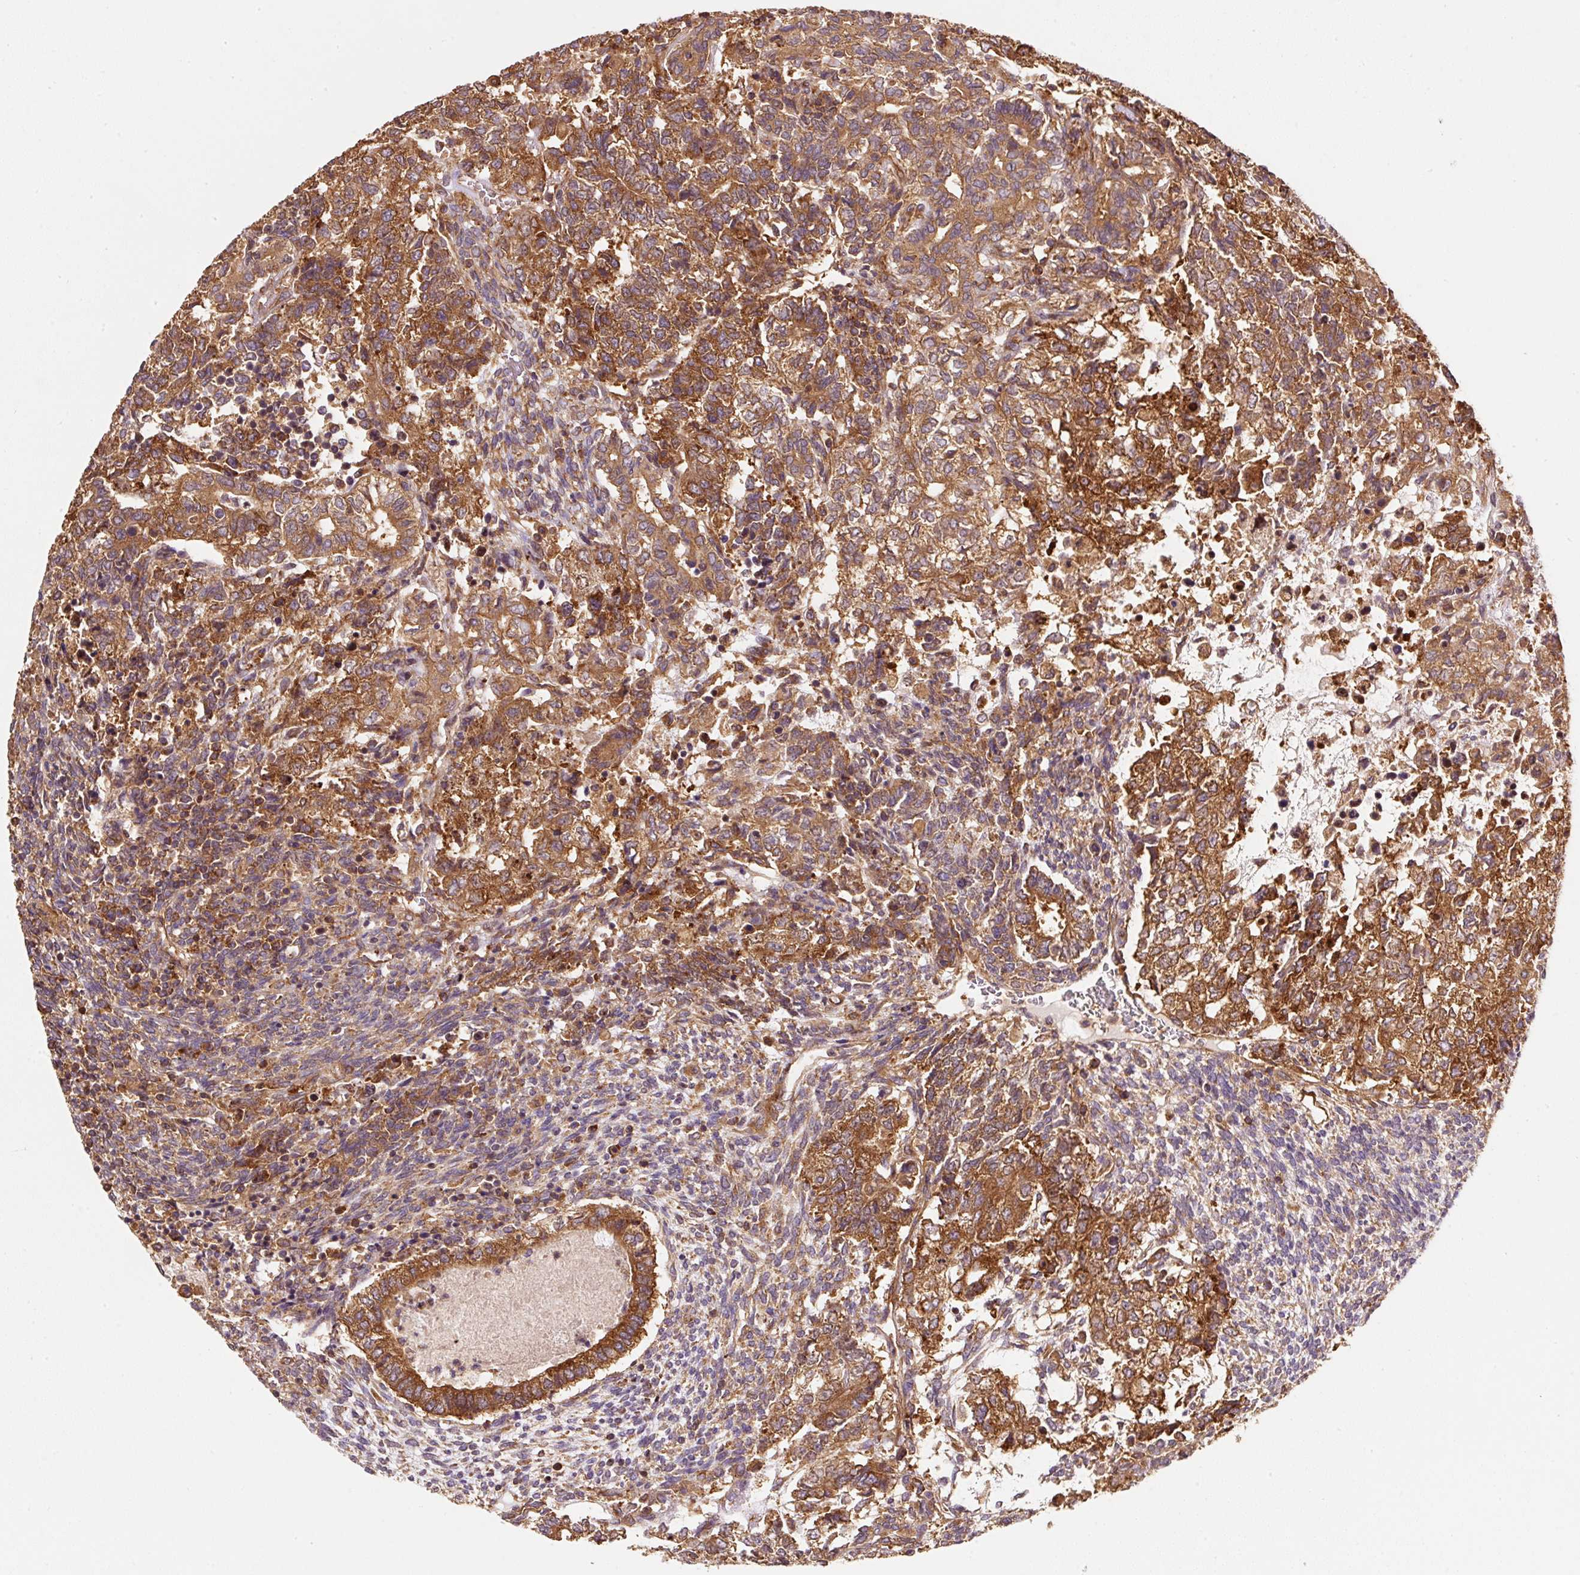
{"staining": {"intensity": "strong", "quantity": ">75%", "location": "cytoplasmic/membranous"}, "tissue": "testis cancer", "cell_type": "Tumor cells", "image_type": "cancer", "snomed": [{"axis": "morphology", "description": "Carcinoma, Embryonal, NOS"}, {"axis": "topography", "description": "Testis"}], "caption": "A high-resolution histopathology image shows IHC staining of testis cancer, which shows strong cytoplasmic/membranous positivity in about >75% of tumor cells.", "gene": "EIF2S2", "patient": {"sex": "male", "age": 23}}